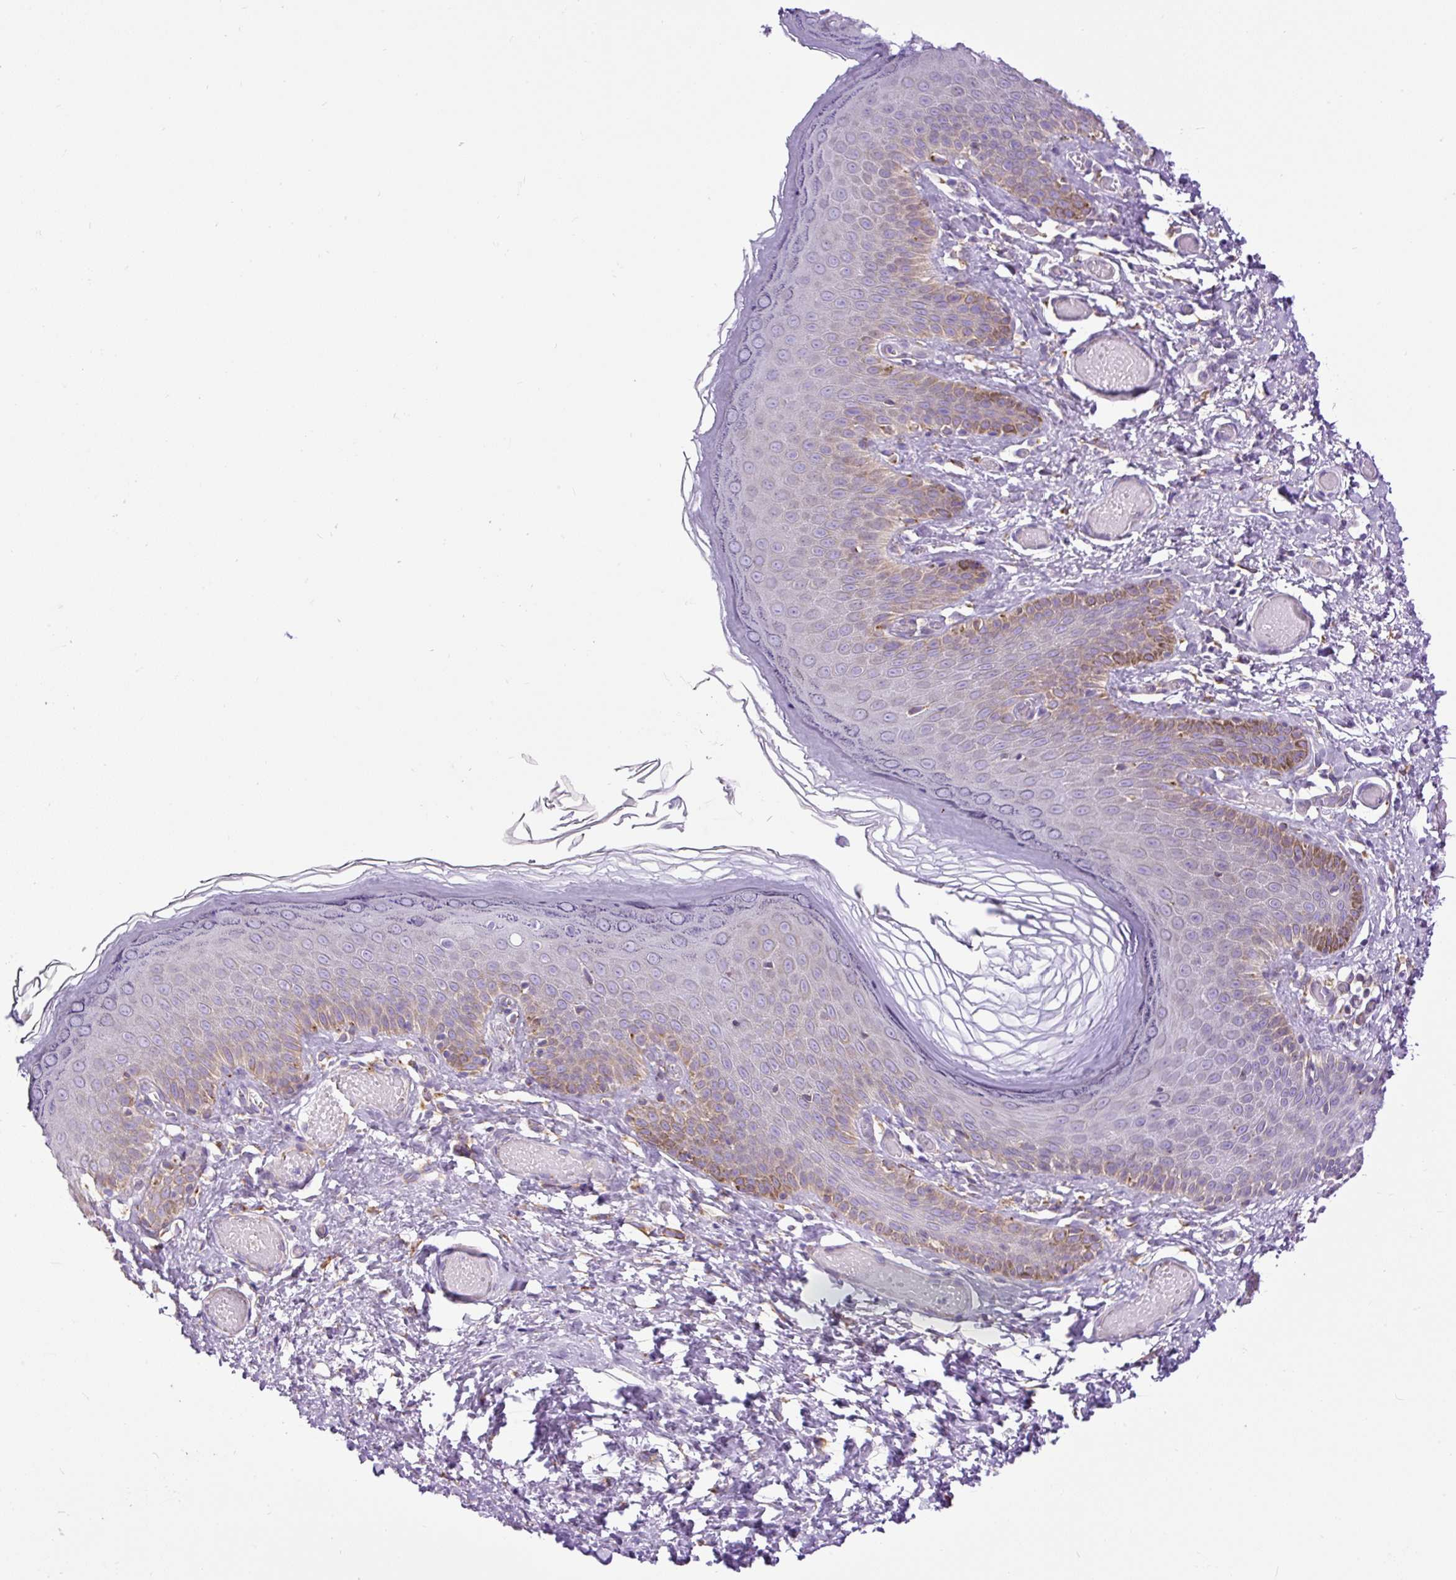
{"staining": {"intensity": "moderate", "quantity": "<25%", "location": "cytoplasmic/membranous"}, "tissue": "skin", "cell_type": "Epidermal cells", "image_type": "normal", "snomed": [{"axis": "morphology", "description": "Normal tissue, NOS"}, {"axis": "topography", "description": "Anal"}], "caption": "Brown immunohistochemical staining in benign skin displays moderate cytoplasmic/membranous staining in about <25% of epidermal cells. (Brightfield microscopy of DAB IHC at high magnification).", "gene": "DDOST", "patient": {"sex": "female", "age": 40}}